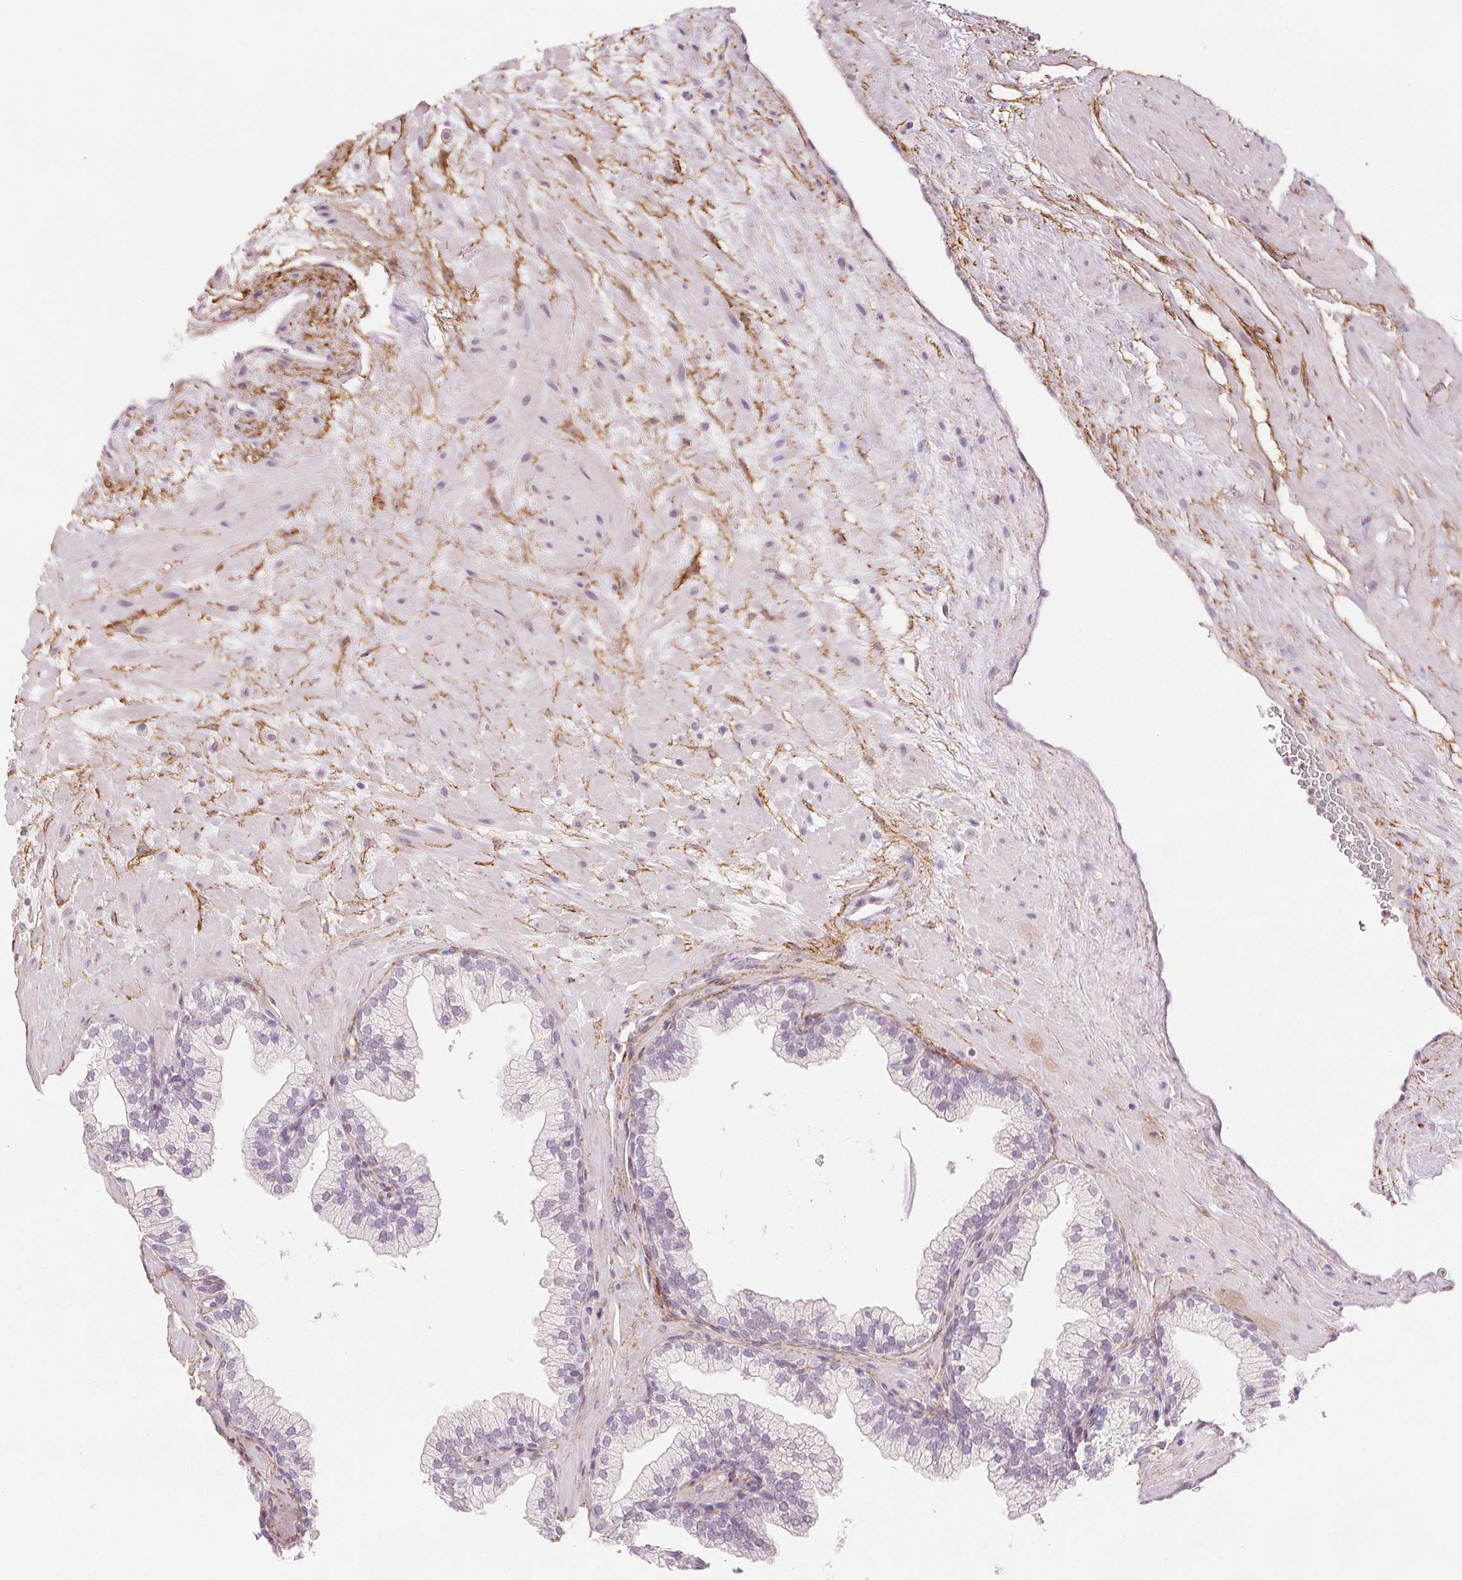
{"staining": {"intensity": "negative", "quantity": "none", "location": "none"}, "tissue": "prostate", "cell_type": "Glandular cells", "image_type": "normal", "snomed": [{"axis": "morphology", "description": "Normal tissue, NOS"}, {"axis": "topography", "description": "Prostate"}, {"axis": "topography", "description": "Peripheral nerve tissue"}], "caption": "High magnification brightfield microscopy of normal prostate stained with DAB (brown) and counterstained with hematoxylin (blue): glandular cells show no significant expression.", "gene": "FBN1", "patient": {"sex": "male", "age": 61}}